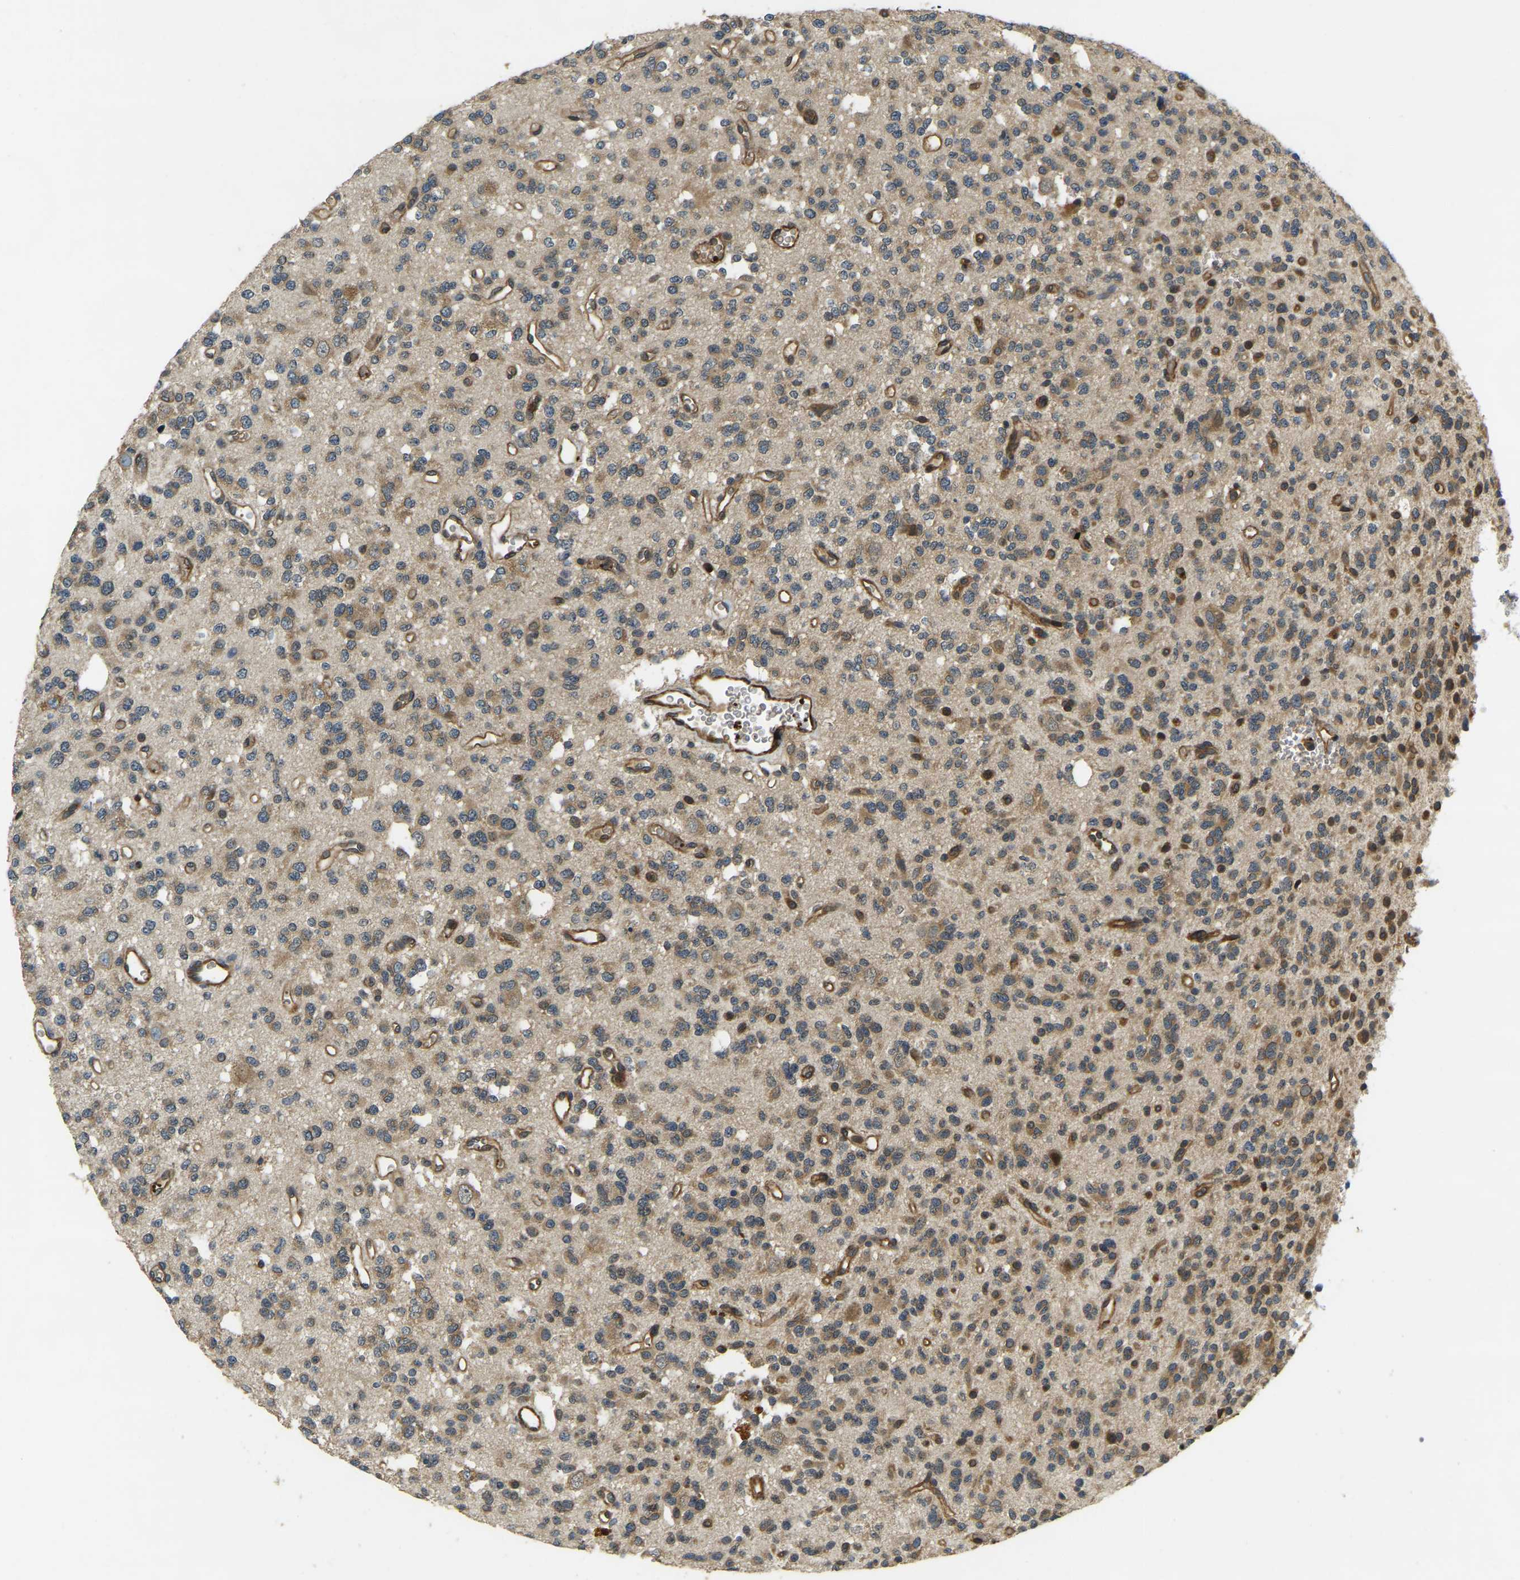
{"staining": {"intensity": "moderate", "quantity": "25%-75%", "location": "cytoplasmic/membranous"}, "tissue": "glioma", "cell_type": "Tumor cells", "image_type": "cancer", "snomed": [{"axis": "morphology", "description": "Glioma, malignant, Low grade"}, {"axis": "topography", "description": "Brain"}], "caption": "Protein expression analysis of human glioma reveals moderate cytoplasmic/membranous positivity in about 25%-75% of tumor cells. The protein of interest is shown in brown color, while the nuclei are stained blue.", "gene": "ERGIC1", "patient": {"sex": "male", "age": 38}}